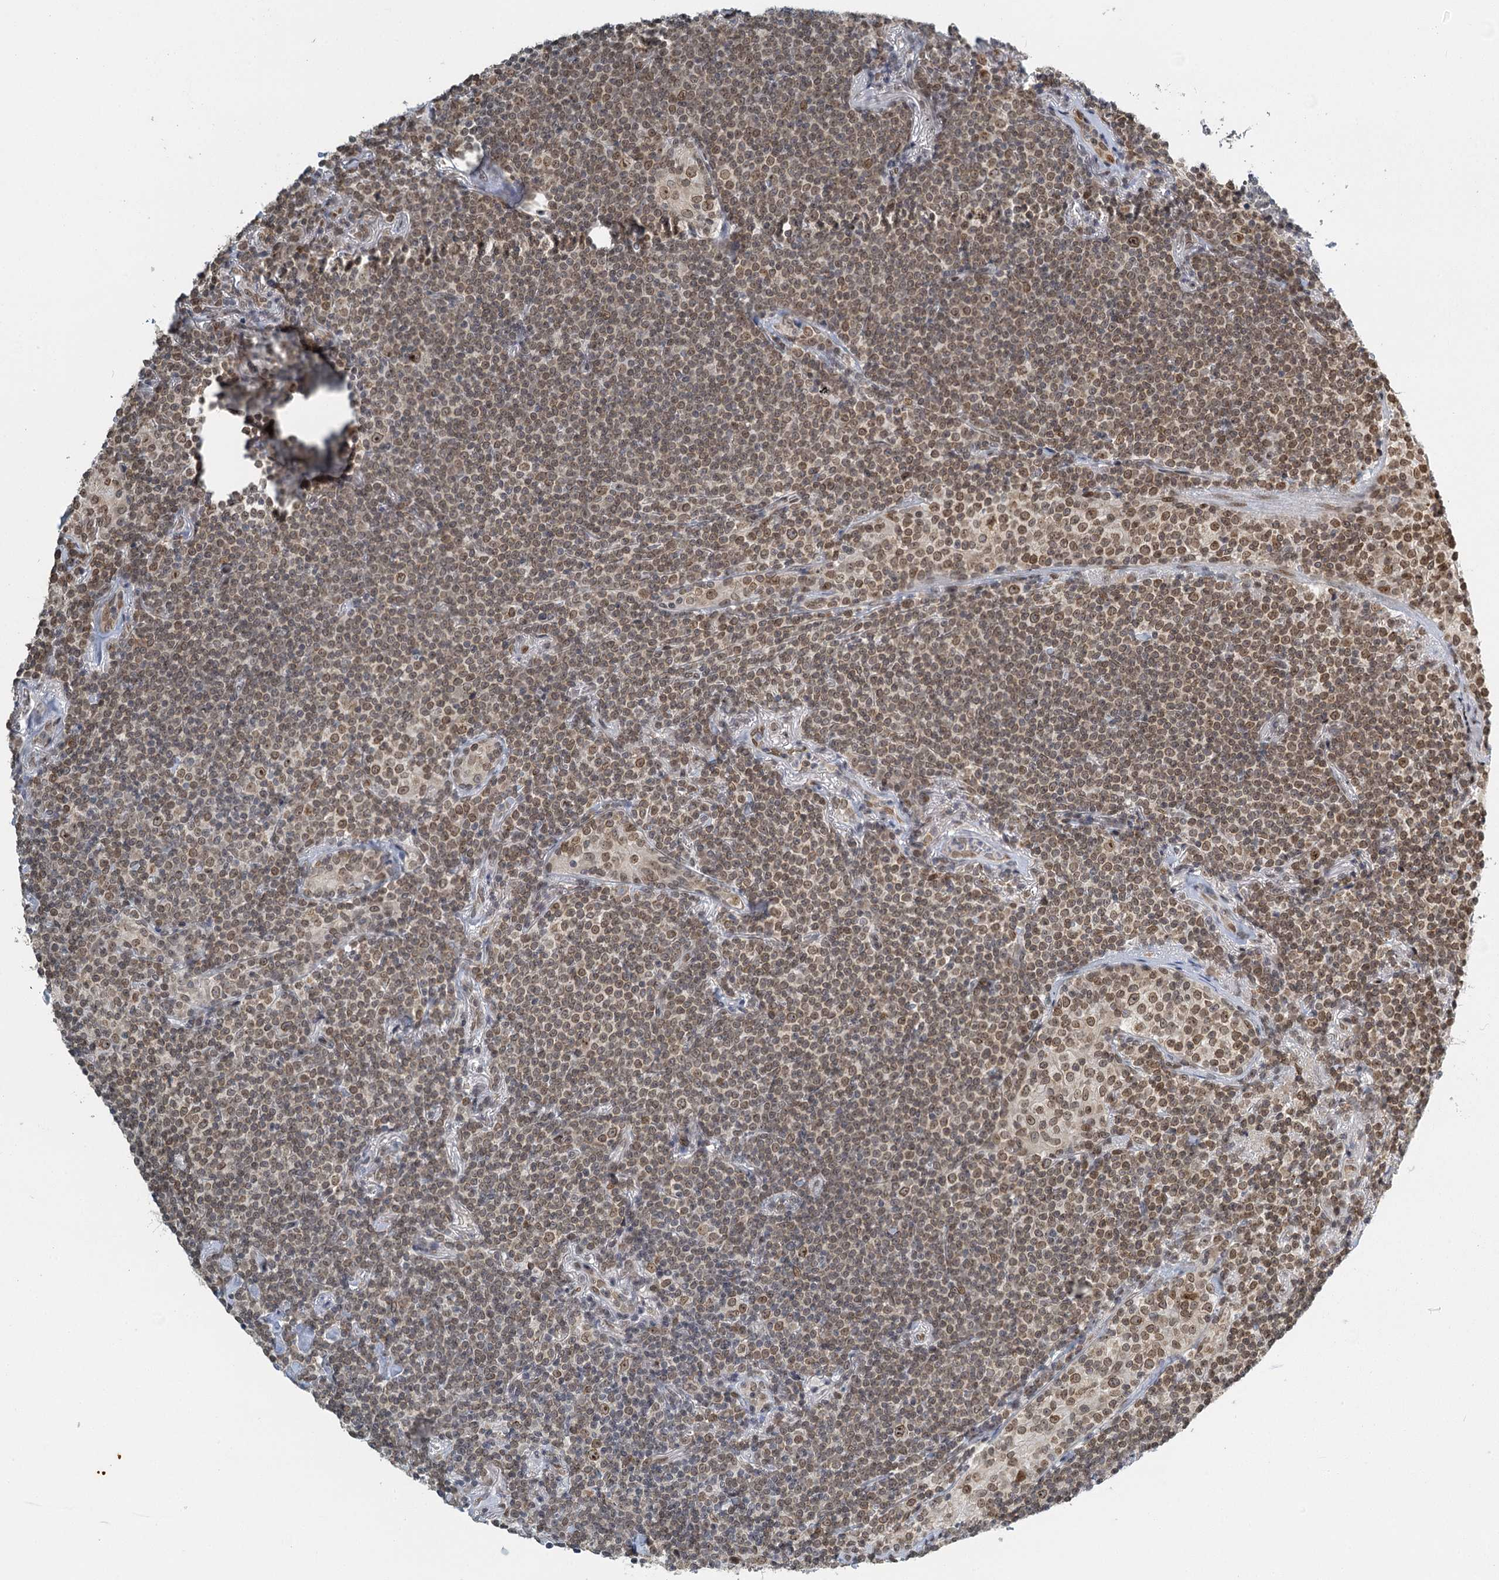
{"staining": {"intensity": "weak", "quantity": ">75%", "location": "nuclear"}, "tissue": "lymphoma", "cell_type": "Tumor cells", "image_type": "cancer", "snomed": [{"axis": "morphology", "description": "Malignant lymphoma, non-Hodgkin's type, Low grade"}, {"axis": "topography", "description": "Lung"}], "caption": "Immunohistochemistry image of neoplastic tissue: lymphoma stained using IHC exhibits low levels of weak protein expression localized specifically in the nuclear of tumor cells, appearing as a nuclear brown color.", "gene": "TREX1", "patient": {"sex": "female", "age": 71}}